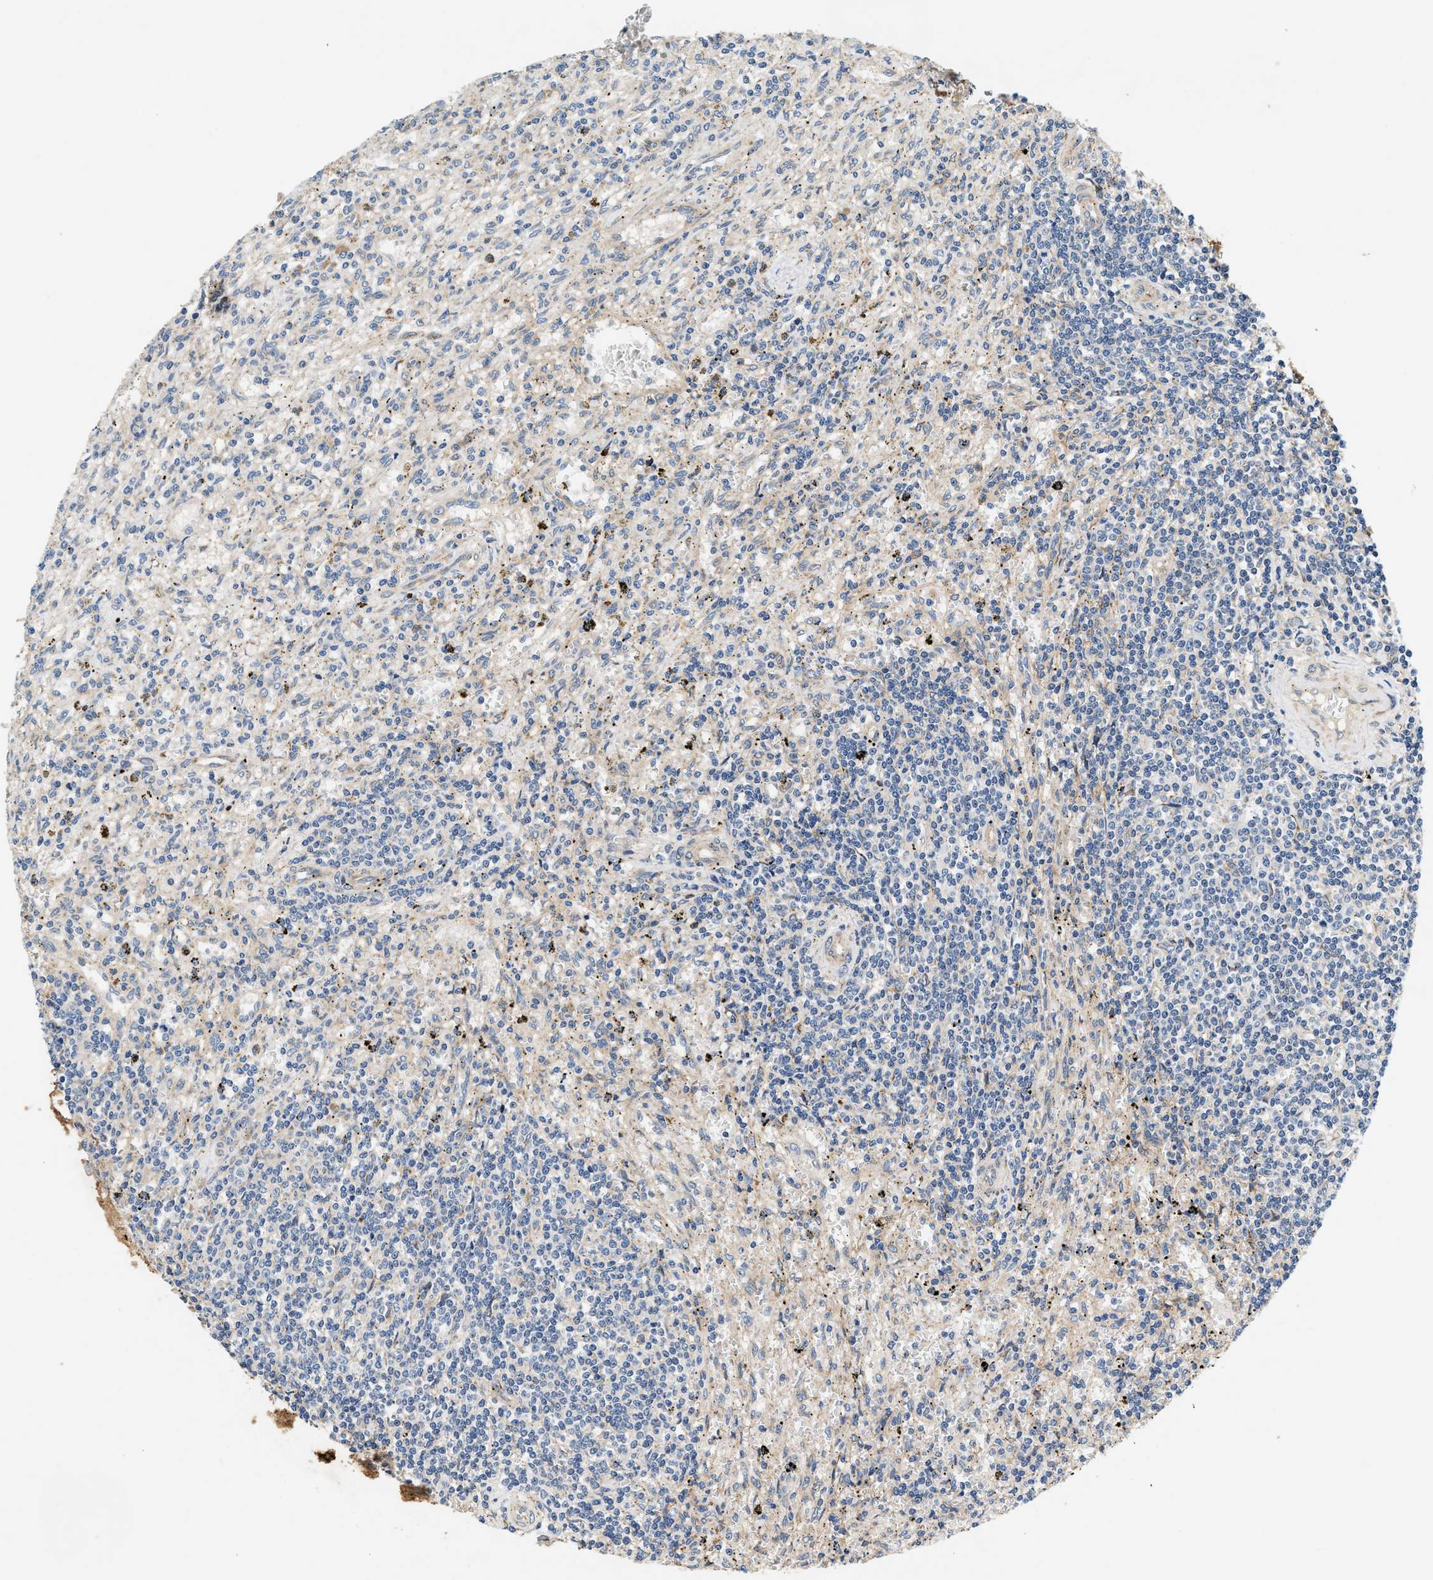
{"staining": {"intensity": "negative", "quantity": "none", "location": "none"}, "tissue": "lymphoma", "cell_type": "Tumor cells", "image_type": "cancer", "snomed": [{"axis": "morphology", "description": "Malignant lymphoma, non-Hodgkin's type, Low grade"}, {"axis": "topography", "description": "Spleen"}], "caption": "IHC photomicrograph of neoplastic tissue: human malignant lymphoma, non-Hodgkin's type (low-grade) stained with DAB shows no significant protein positivity in tumor cells.", "gene": "DUSP10", "patient": {"sex": "male", "age": 76}}